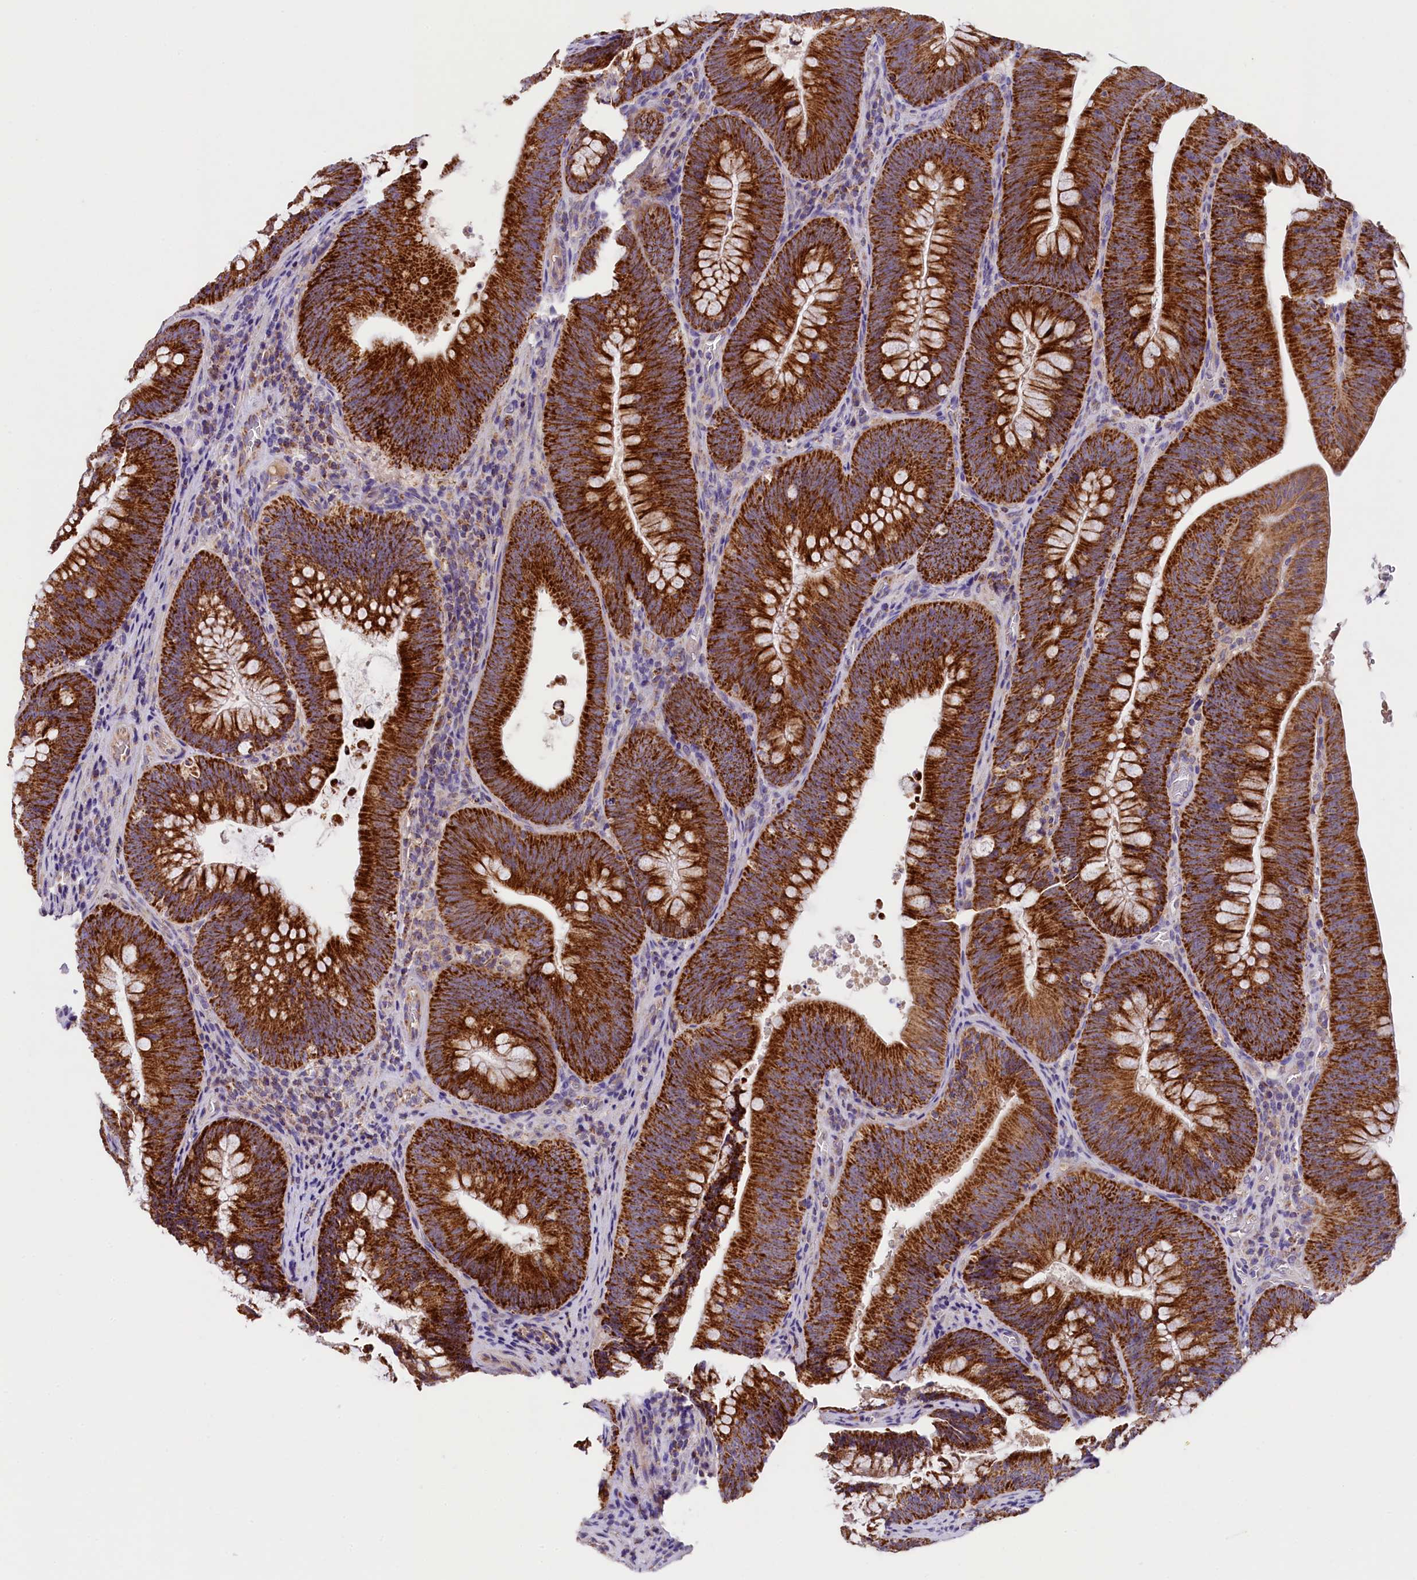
{"staining": {"intensity": "strong", "quantity": ">75%", "location": "cytoplasmic/membranous"}, "tissue": "colorectal cancer", "cell_type": "Tumor cells", "image_type": "cancer", "snomed": [{"axis": "morphology", "description": "Normal tissue, NOS"}, {"axis": "topography", "description": "Colon"}], "caption": "This micrograph demonstrates immunohistochemistry (IHC) staining of colorectal cancer, with high strong cytoplasmic/membranous staining in about >75% of tumor cells.", "gene": "PMPCB", "patient": {"sex": "female", "age": 82}}